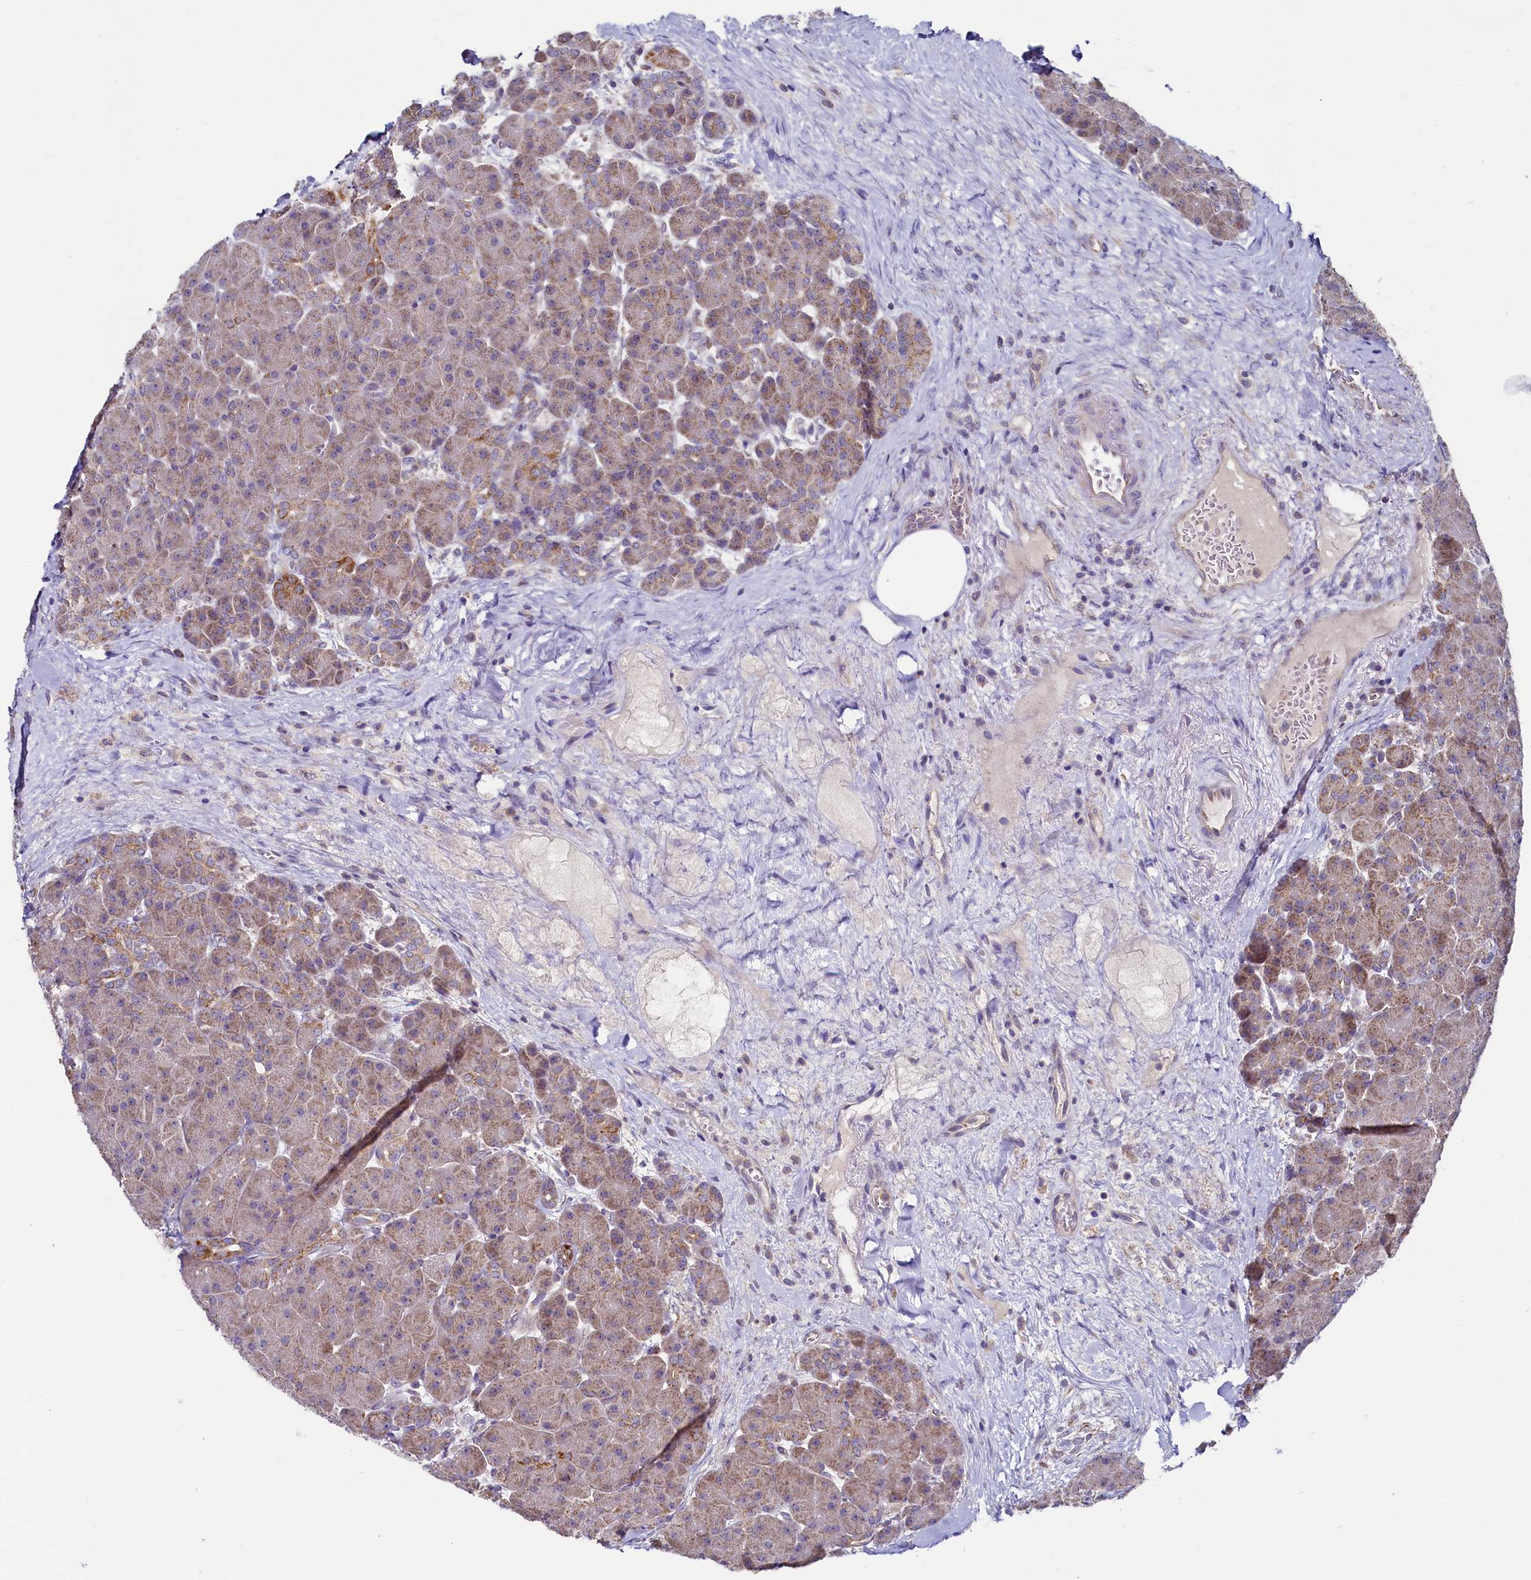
{"staining": {"intensity": "weak", "quantity": "25%-75%", "location": "cytoplasmic/membranous"}, "tissue": "pancreas", "cell_type": "Exocrine glandular cells", "image_type": "normal", "snomed": [{"axis": "morphology", "description": "Normal tissue, NOS"}, {"axis": "topography", "description": "Pancreas"}], "caption": "This histopathology image shows immunohistochemistry (IHC) staining of benign pancreas, with low weak cytoplasmic/membranous positivity in about 25%-75% of exocrine glandular cells.", "gene": "MRPL57", "patient": {"sex": "male", "age": 66}}